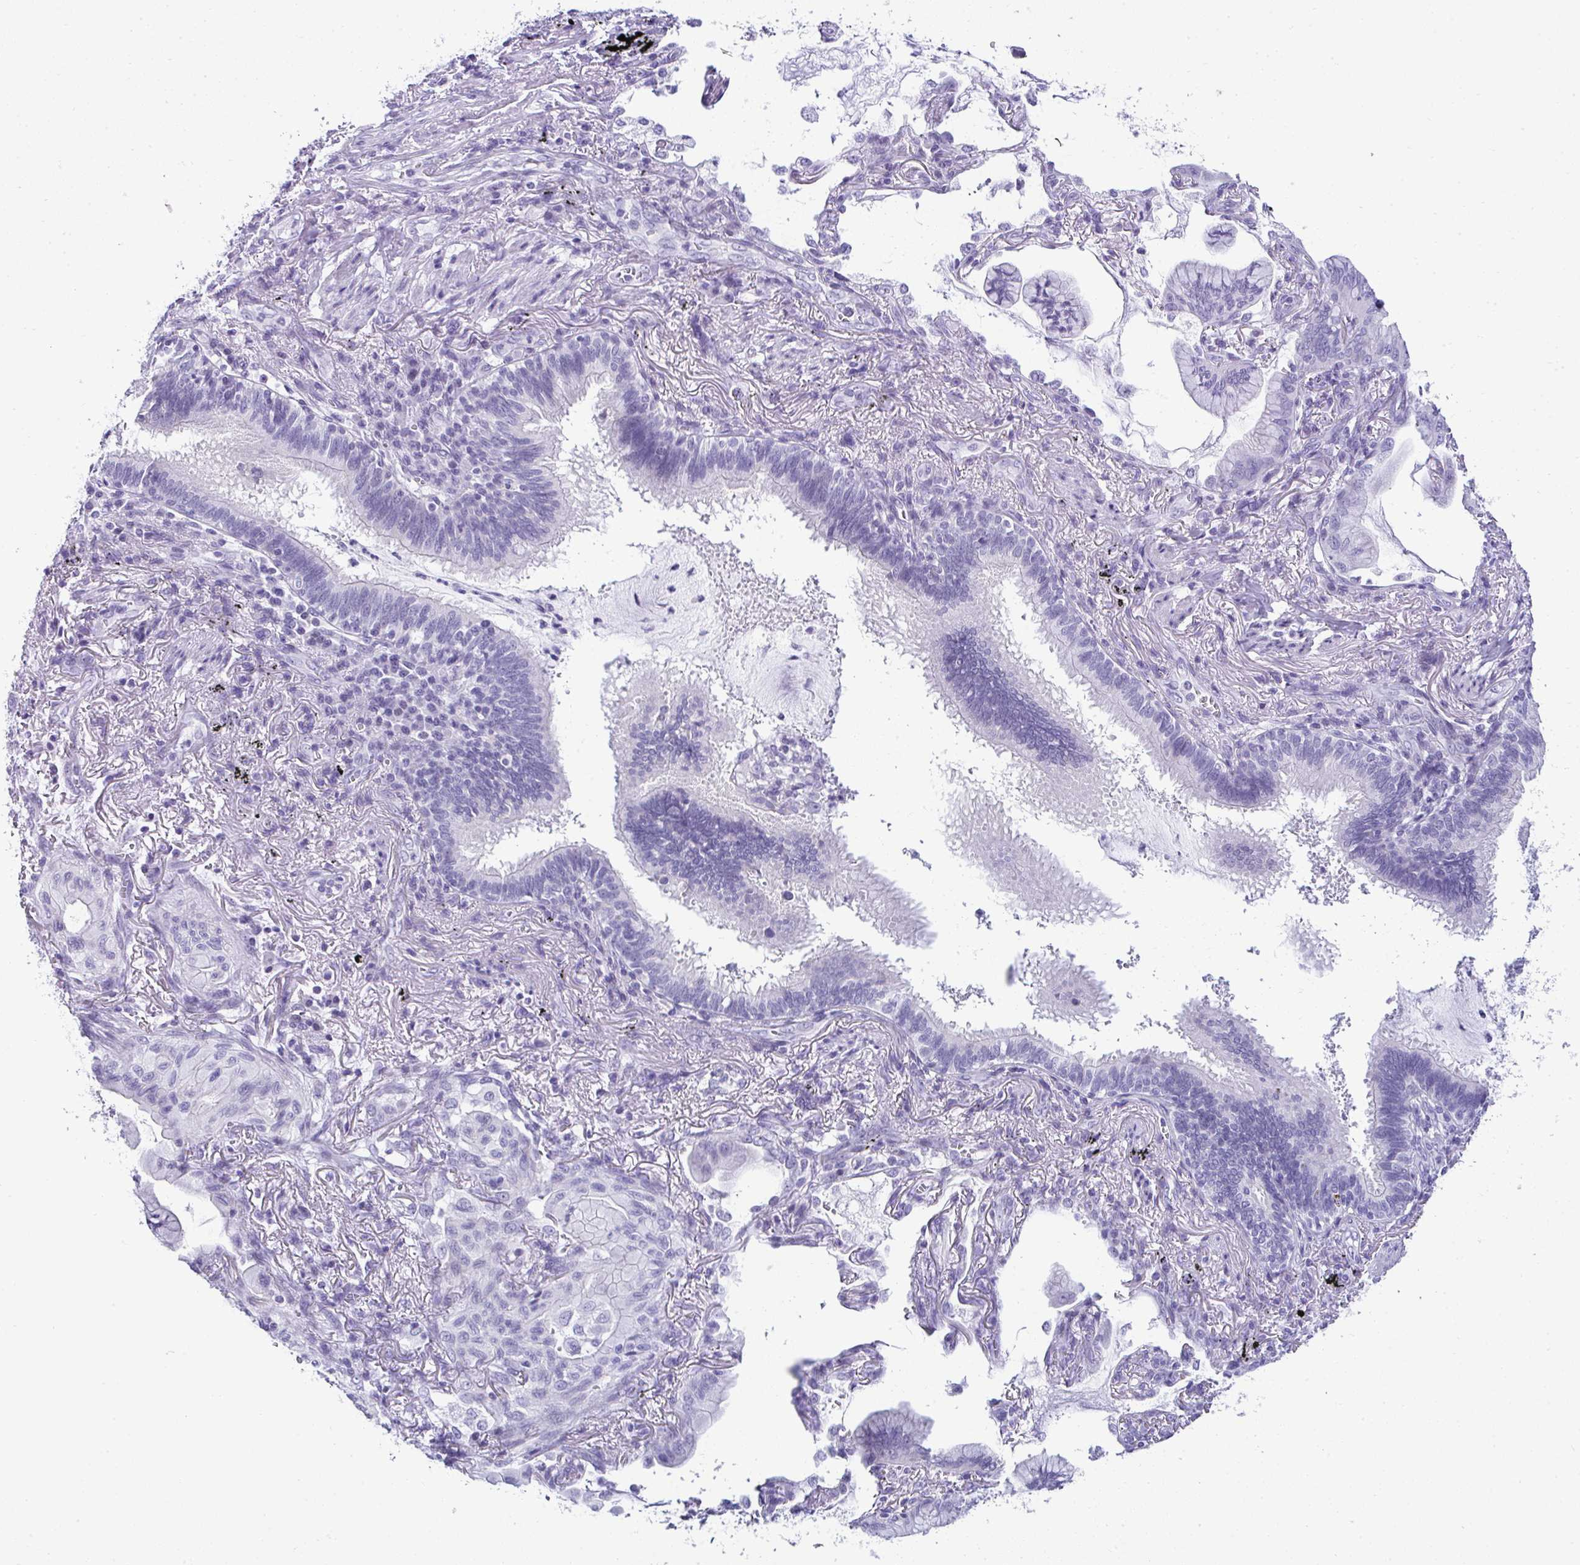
{"staining": {"intensity": "negative", "quantity": "none", "location": "none"}, "tissue": "lung cancer", "cell_type": "Tumor cells", "image_type": "cancer", "snomed": [{"axis": "morphology", "description": "Adenocarcinoma, NOS"}, {"axis": "topography", "description": "Lung"}], "caption": "High power microscopy micrograph of an IHC histopathology image of lung cancer (adenocarcinoma), revealing no significant positivity in tumor cells.", "gene": "RNF183", "patient": {"sex": "male", "age": 77}}